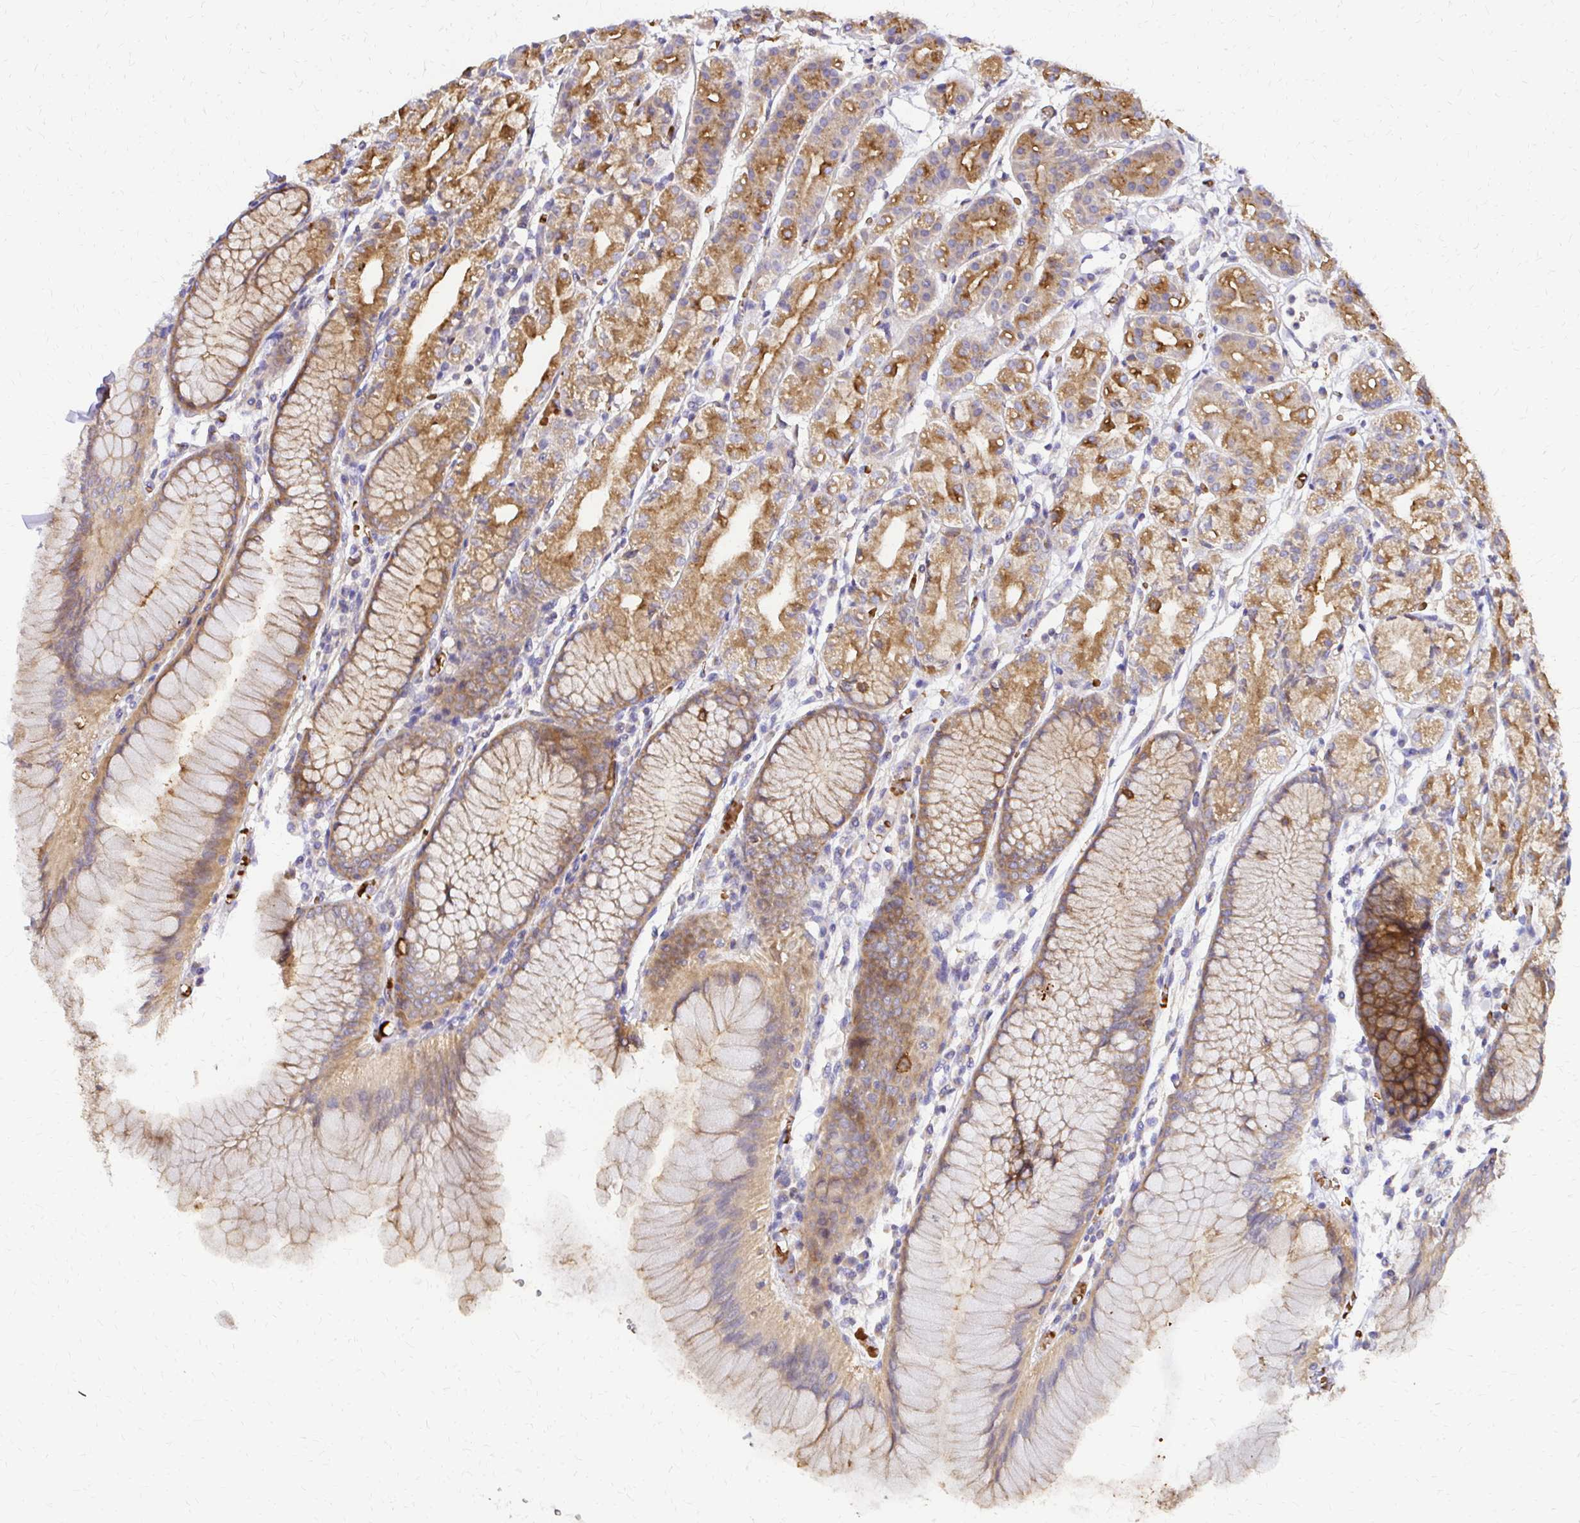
{"staining": {"intensity": "moderate", "quantity": ">75%", "location": "cytoplasmic/membranous"}, "tissue": "stomach", "cell_type": "Glandular cells", "image_type": "normal", "snomed": [{"axis": "morphology", "description": "Normal tissue, NOS"}, {"axis": "topography", "description": "Stomach"}], "caption": "The image reveals a brown stain indicating the presence of a protein in the cytoplasmic/membranous of glandular cells in stomach.", "gene": "MRPL13", "patient": {"sex": "female", "age": 57}}